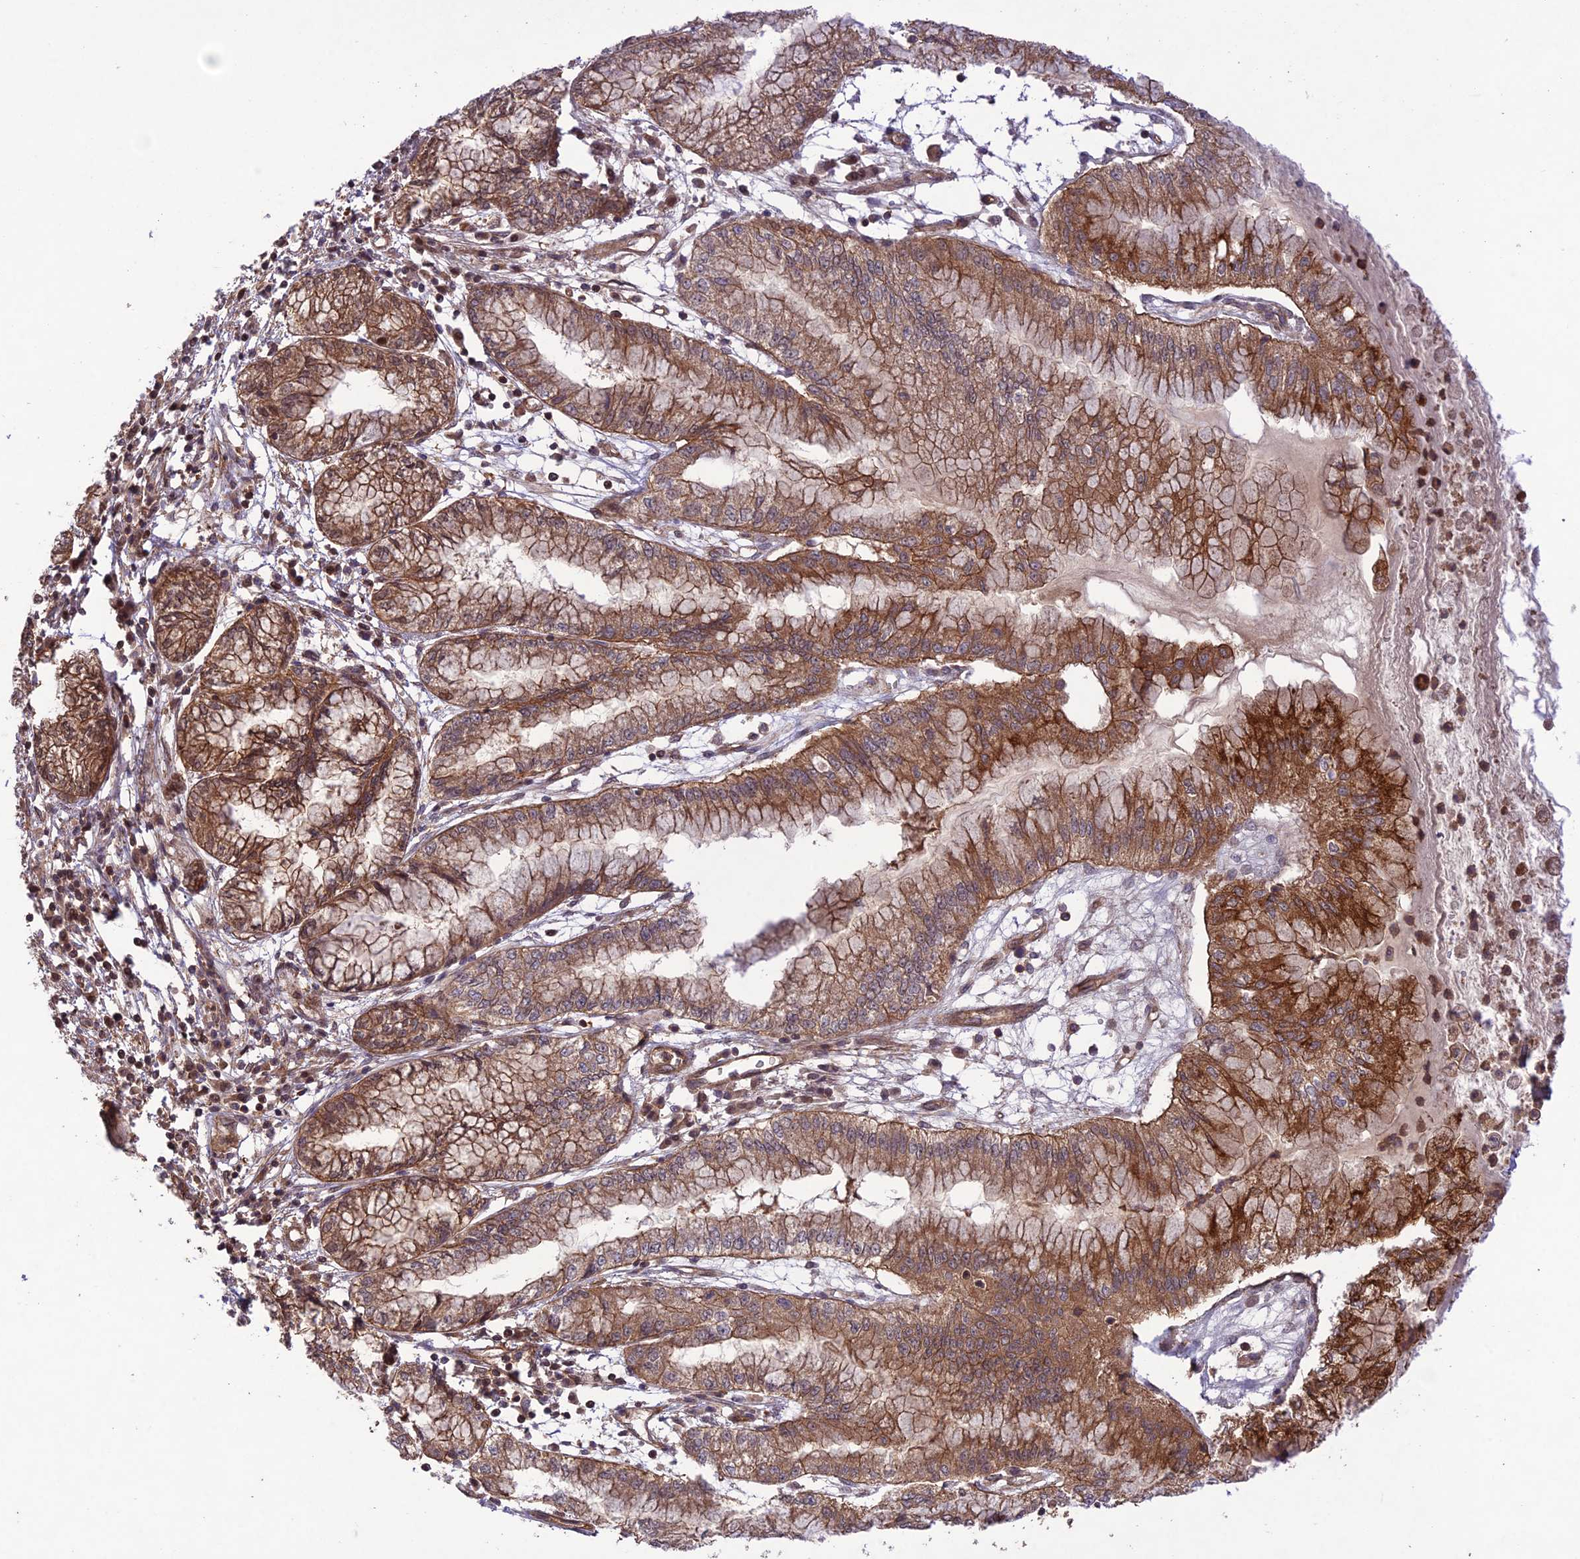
{"staining": {"intensity": "moderate", "quantity": ">75%", "location": "cytoplasmic/membranous"}, "tissue": "pancreatic cancer", "cell_type": "Tumor cells", "image_type": "cancer", "snomed": [{"axis": "morphology", "description": "Adenocarcinoma, NOS"}, {"axis": "topography", "description": "Pancreas"}], "caption": "A high-resolution histopathology image shows IHC staining of pancreatic adenocarcinoma, which reveals moderate cytoplasmic/membranous expression in approximately >75% of tumor cells.", "gene": "FCHSD1", "patient": {"sex": "male", "age": 73}}